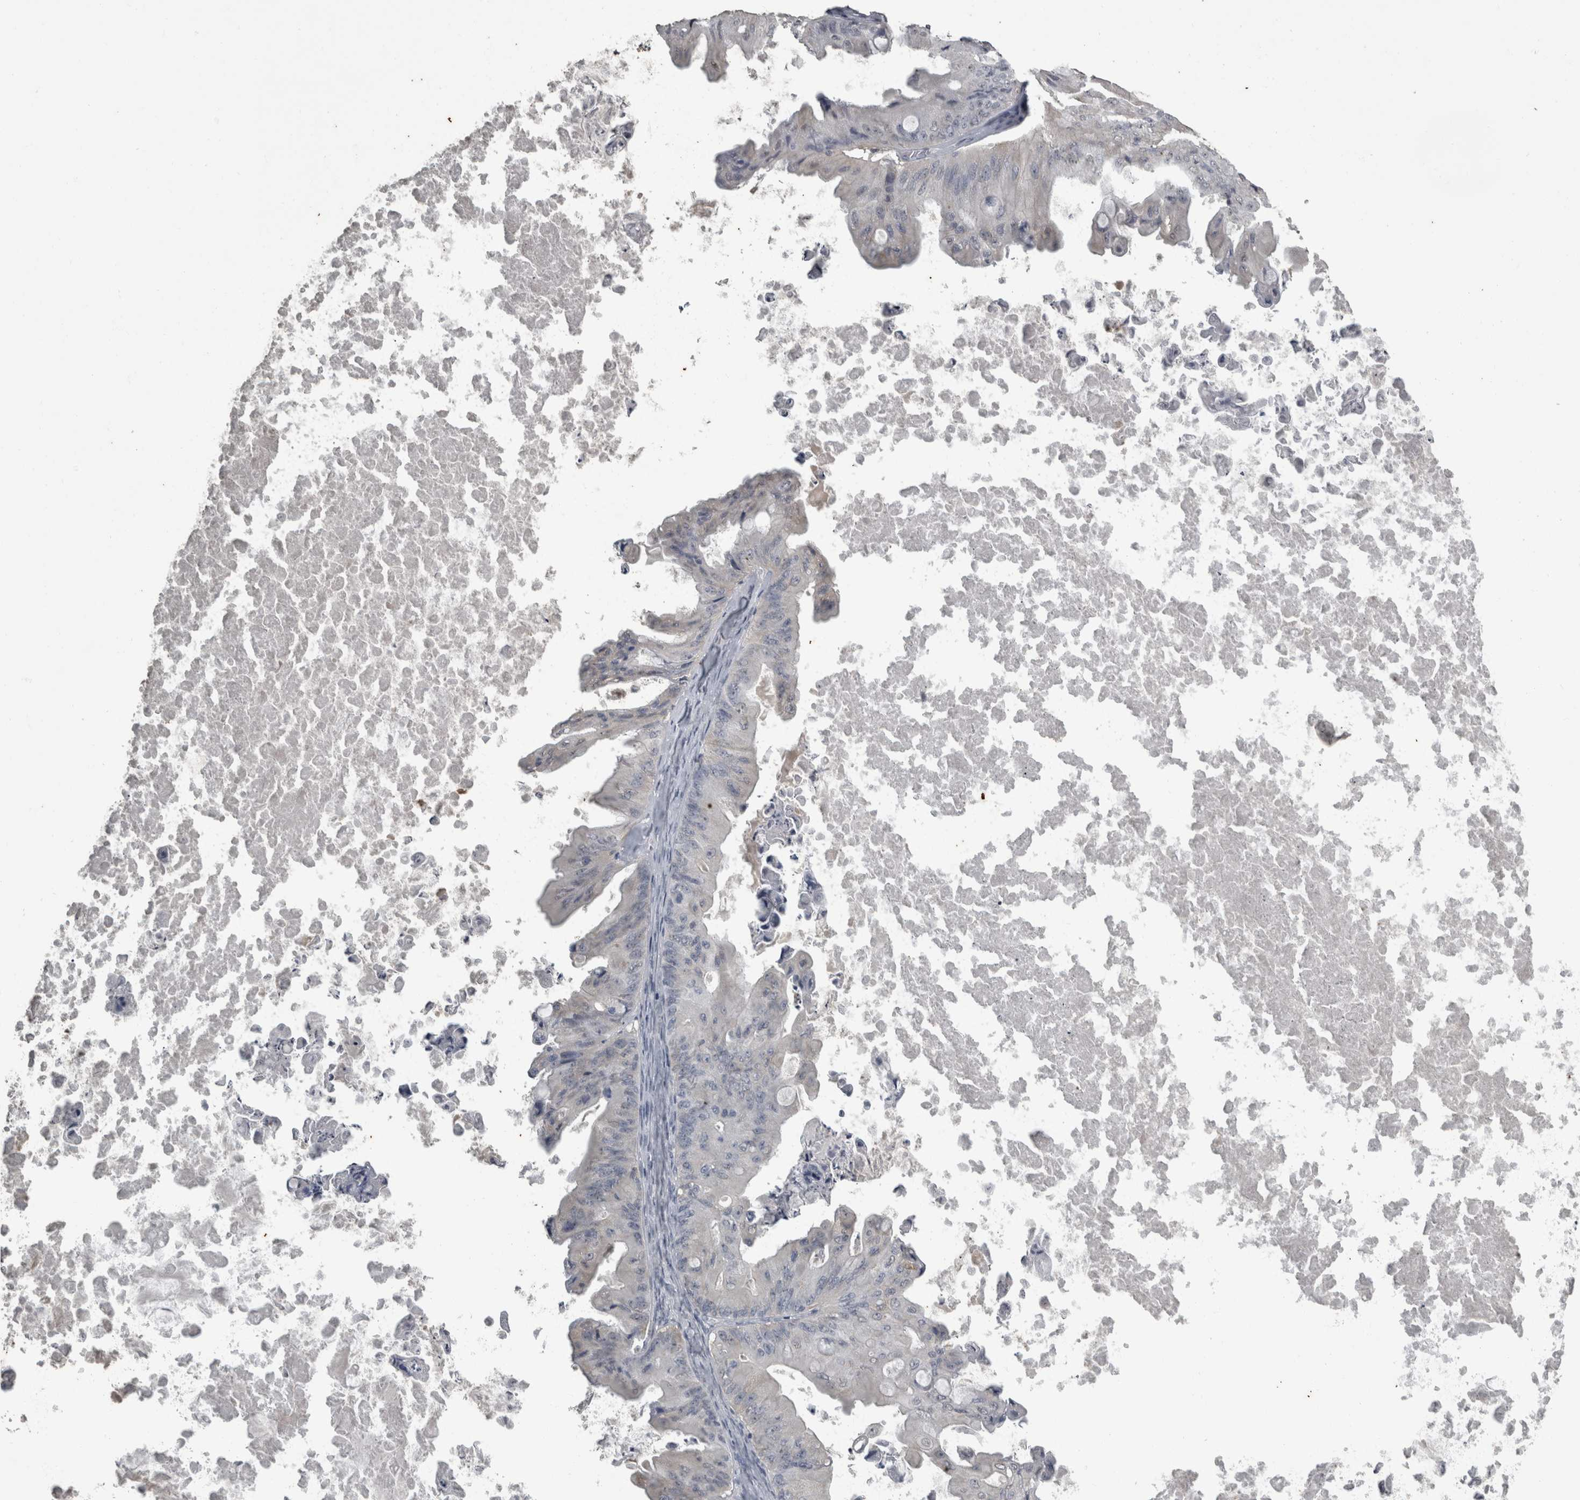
{"staining": {"intensity": "negative", "quantity": "none", "location": "none"}, "tissue": "ovarian cancer", "cell_type": "Tumor cells", "image_type": "cancer", "snomed": [{"axis": "morphology", "description": "Cystadenocarcinoma, mucinous, NOS"}, {"axis": "topography", "description": "Ovary"}], "caption": "Photomicrograph shows no protein staining in tumor cells of ovarian cancer (mucinous cystadenocarcinoma) tissue.", "gene": "PIK3AP1", "patient": {"sex": "female", "age": 37}}